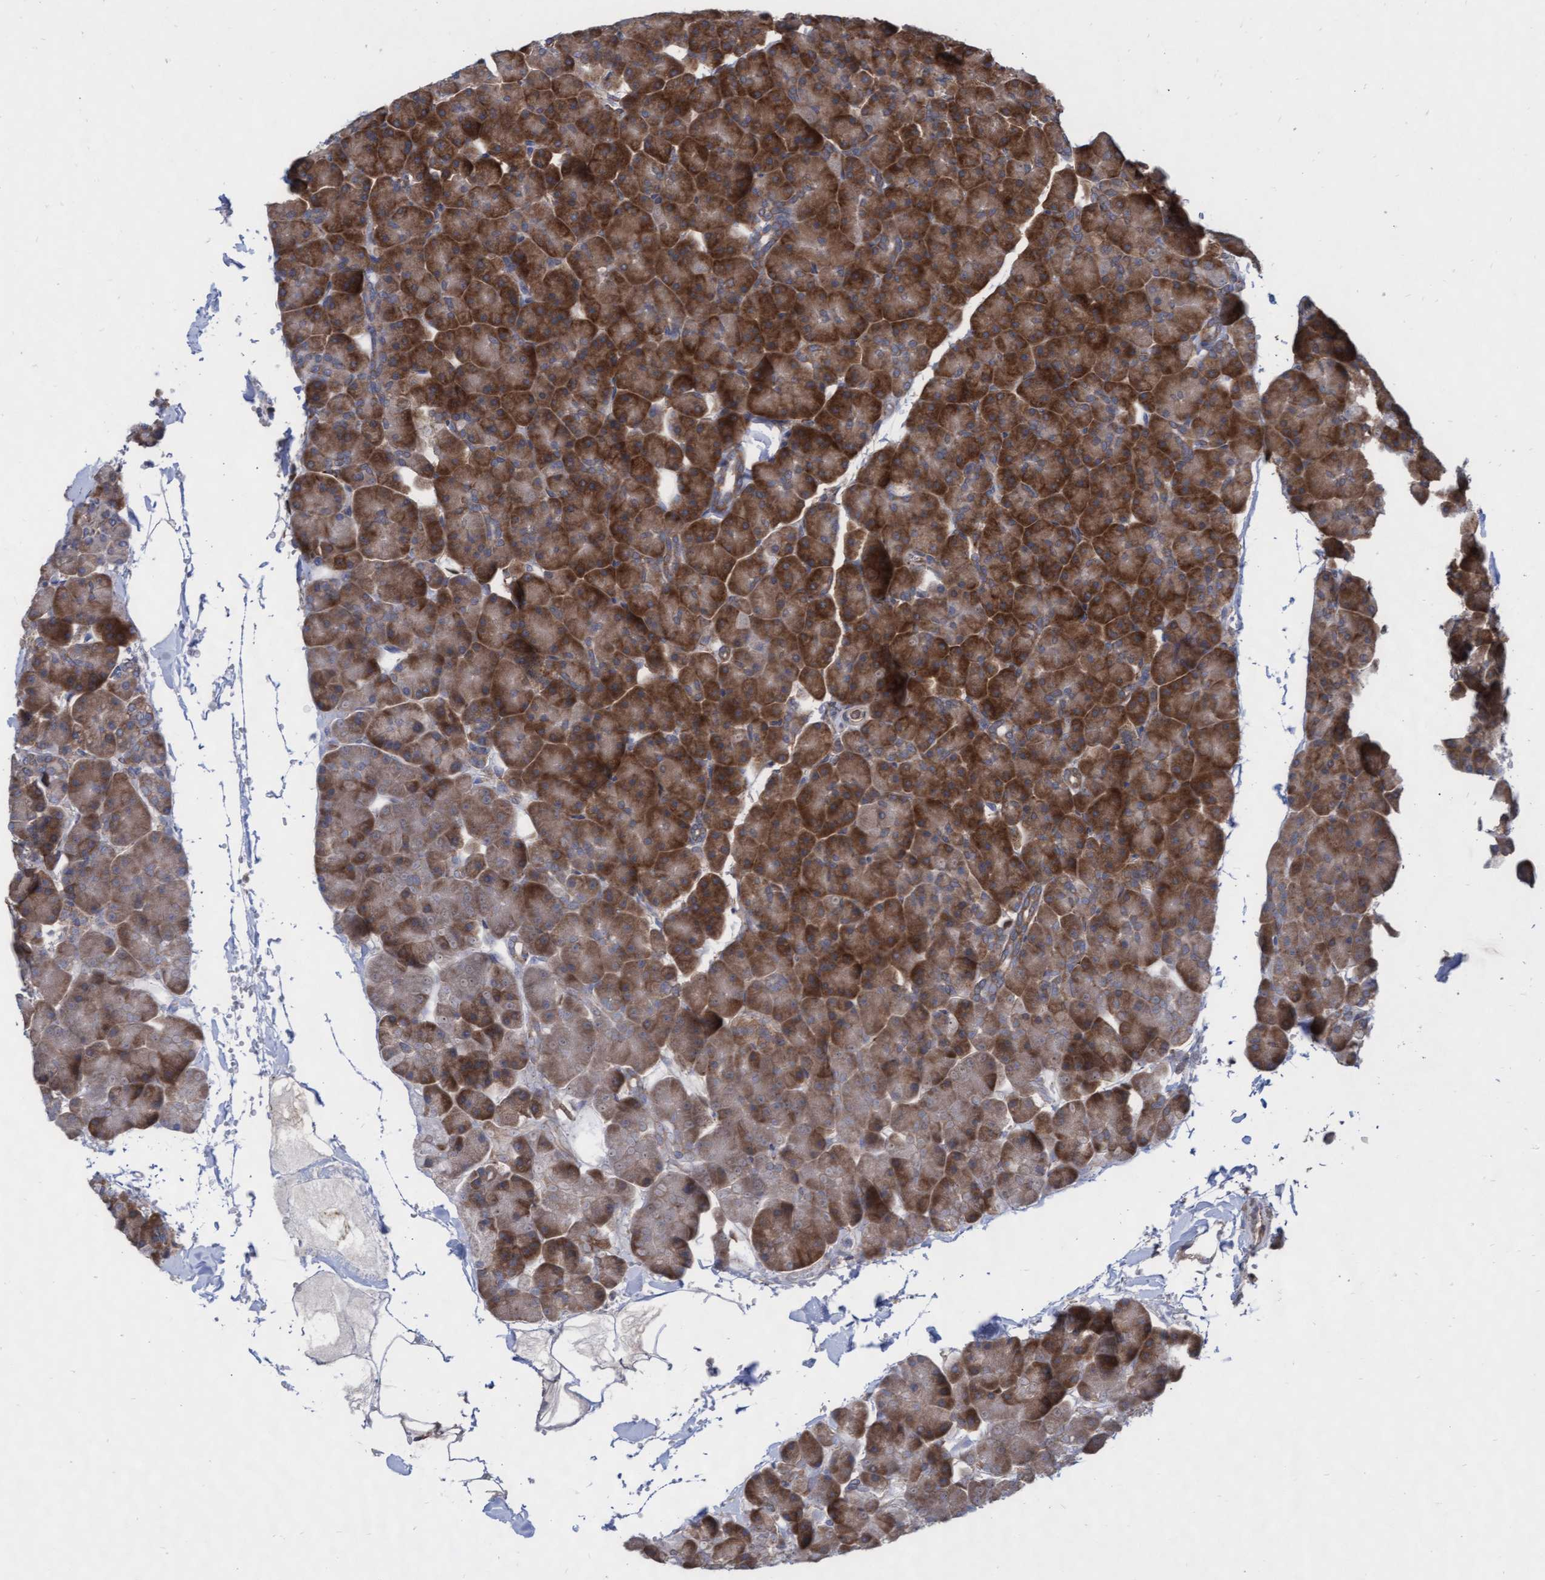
{"staining": {"intensity": "strong", "quantity": ">75%", "location": "cytoplasmic/membranous"}, "tissue": "pancreas", "cell_type": "Exocrine glandular cells", "image_type": "normal", "snomed": [{"axis": "morphology", "description": "Normal tissue, NOS"}, {"axis": "topography", "description": "Pancreas"}], "caption": "Protein analysis of normal pancreas displays strong cytoplasmic/membranous expression in approximately >75% of exocrine glandular cells. (brown staining indicates protein expression, while blue staining denotes nuclei).", "gene": "ABCF2", "patient": {"sex": "male", "age": 35}}